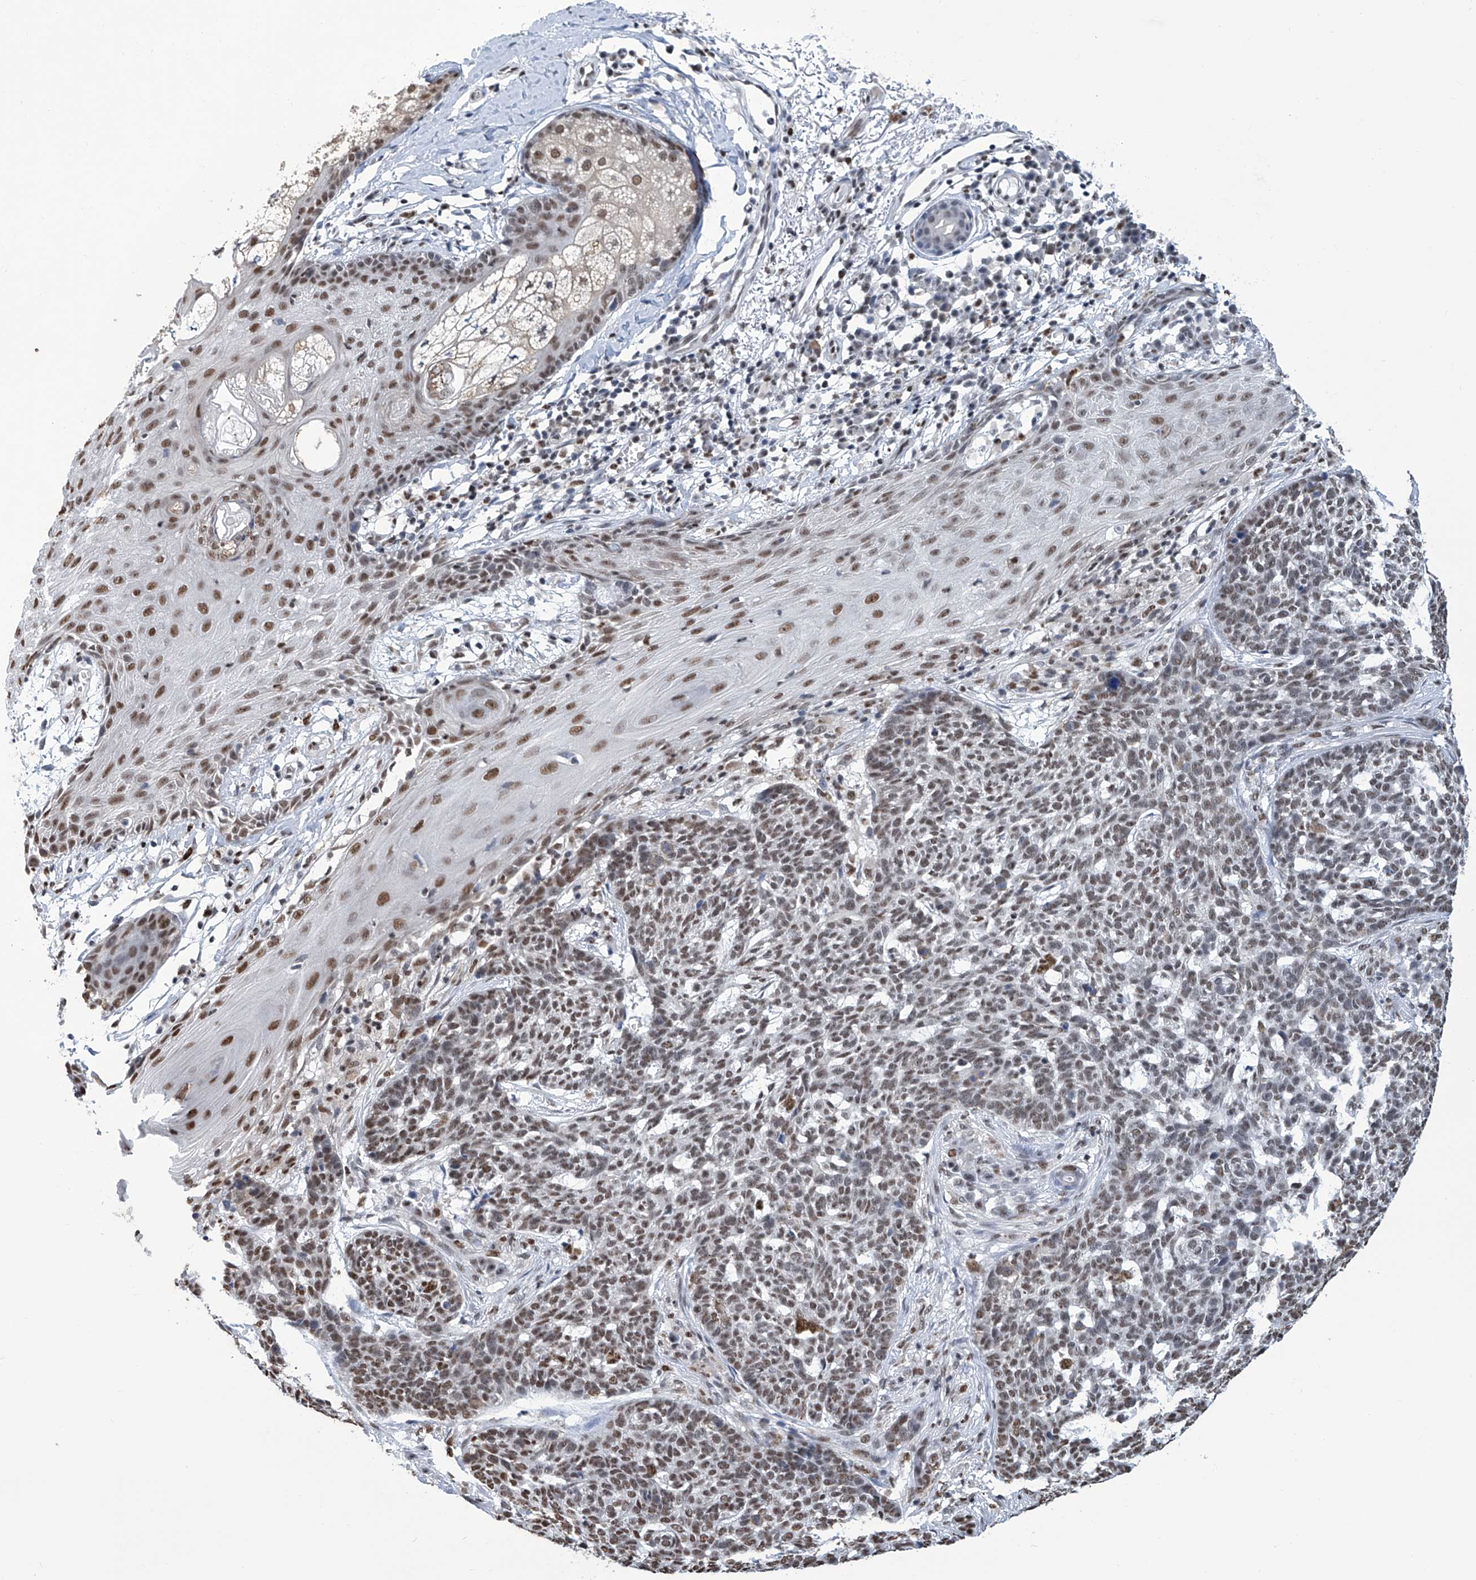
{"staining": {"intensity": "moderate", "quantity": ">75%", "location": "nuclear"}, "tissue": "skin cancer", "cell_type": "Tumor cells", "image_type": "cancer", "snomed": [{"axis": "morphology", "description": "Basal cell carcinoma"}, {"axis": "topography", "description": "Skin"}], "caption": "High-power microscopy captured an immunohistochemistry image of skin cancer, revealing moderate nuclear expression in approximately >75% of tumor cells.", "gene": "SREBF2", "patient": {"sex": "male", "age": 85}}